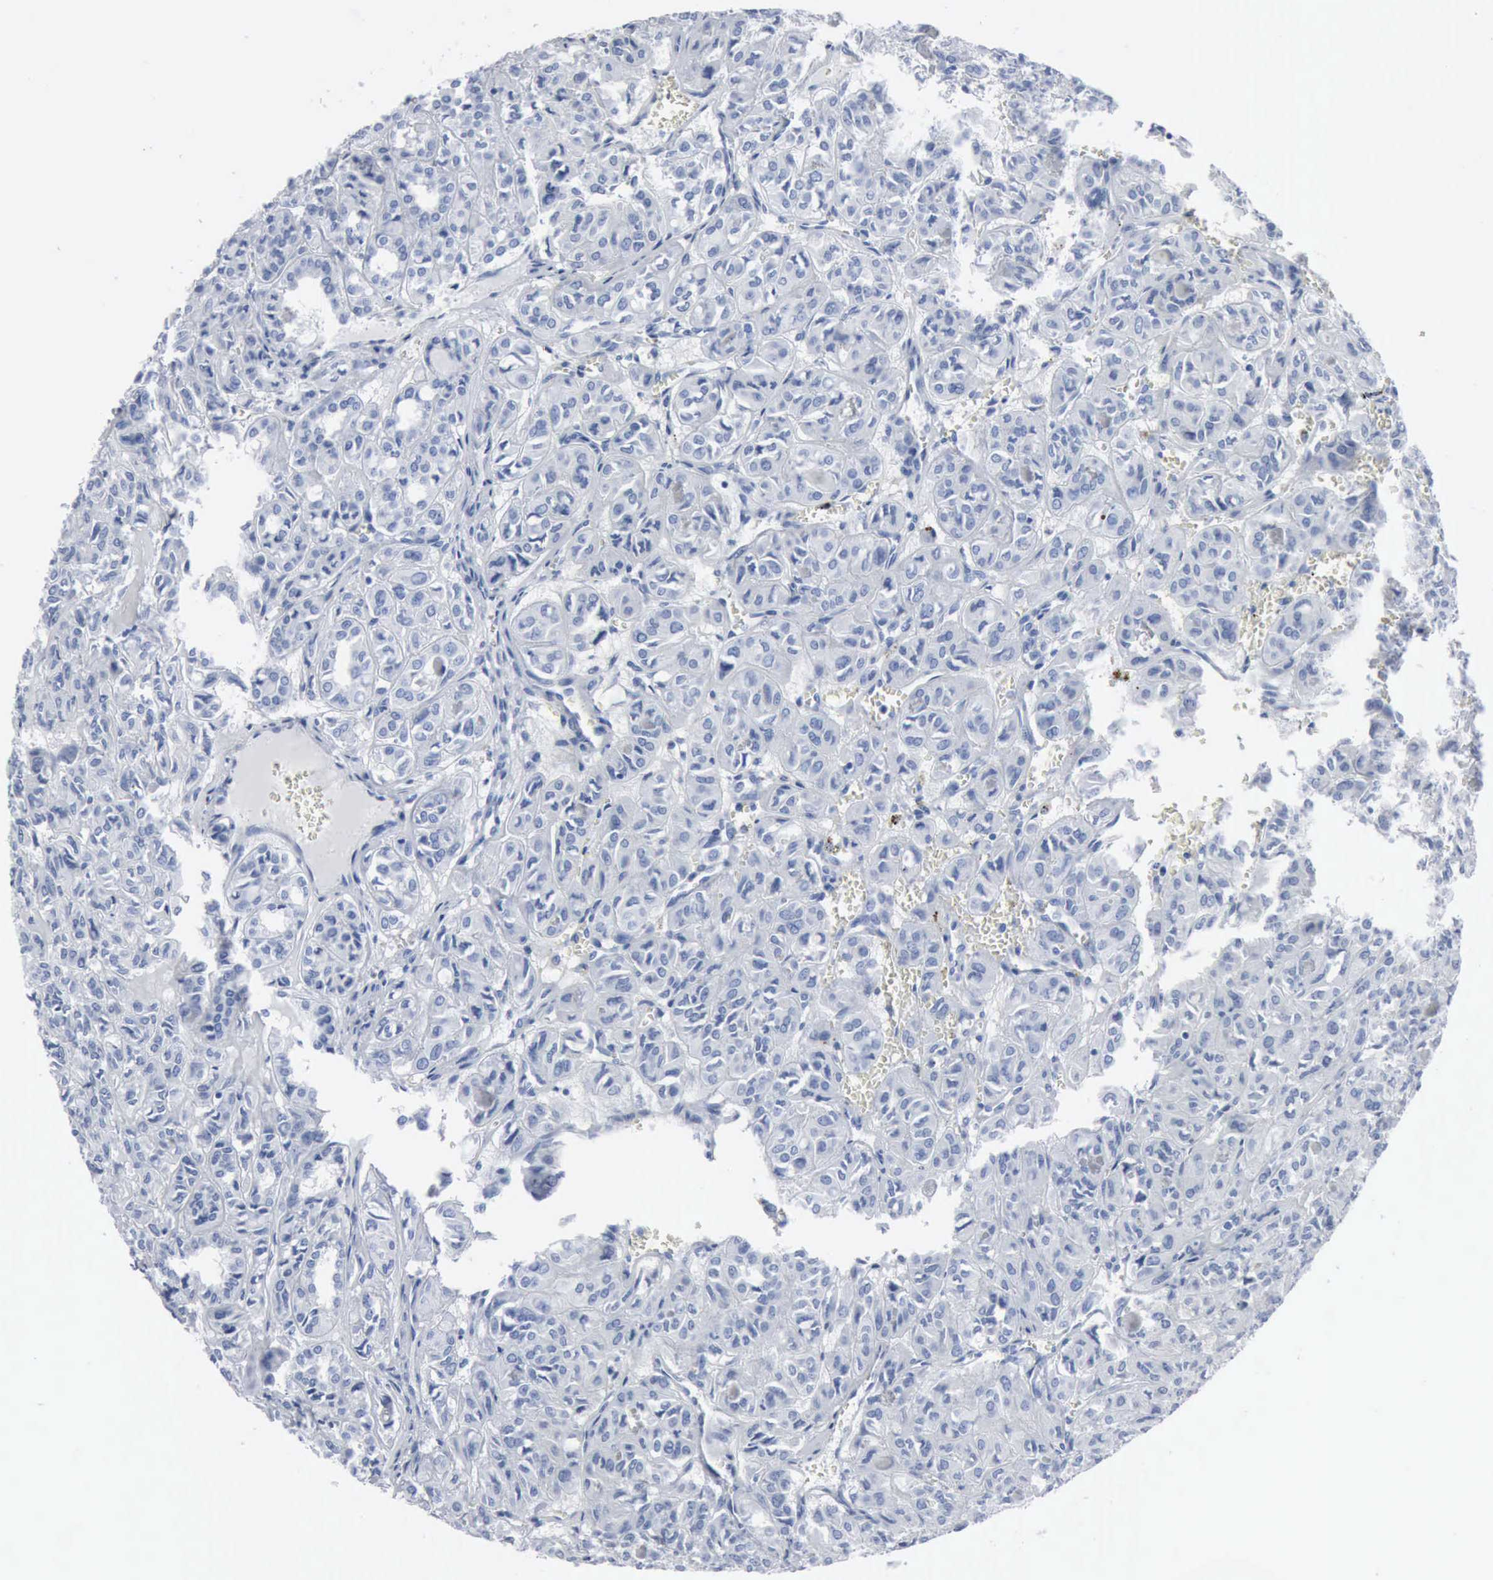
{"staining": {"intensity": "negative", "quantity": "none", "location": "none"}, "tissue": "thyroid cancer", "cell_type": "Tumor cells", "image_type": "cancer", "snomed": [{"axis": "morphology", "description": "Follicular adenoma carcinoma, NOS"}, {"axis": "topography", "description": "Thyroid gland"}], "caption": "DAB (3,3'-diaminobenzidine) immunohistochemical staining of thyroid cancer (follicular adenoma carcinoma) displays no significant staining in tumor cells.", "gene": "DMD", "patient": {"sex": "female", "age": 71}}